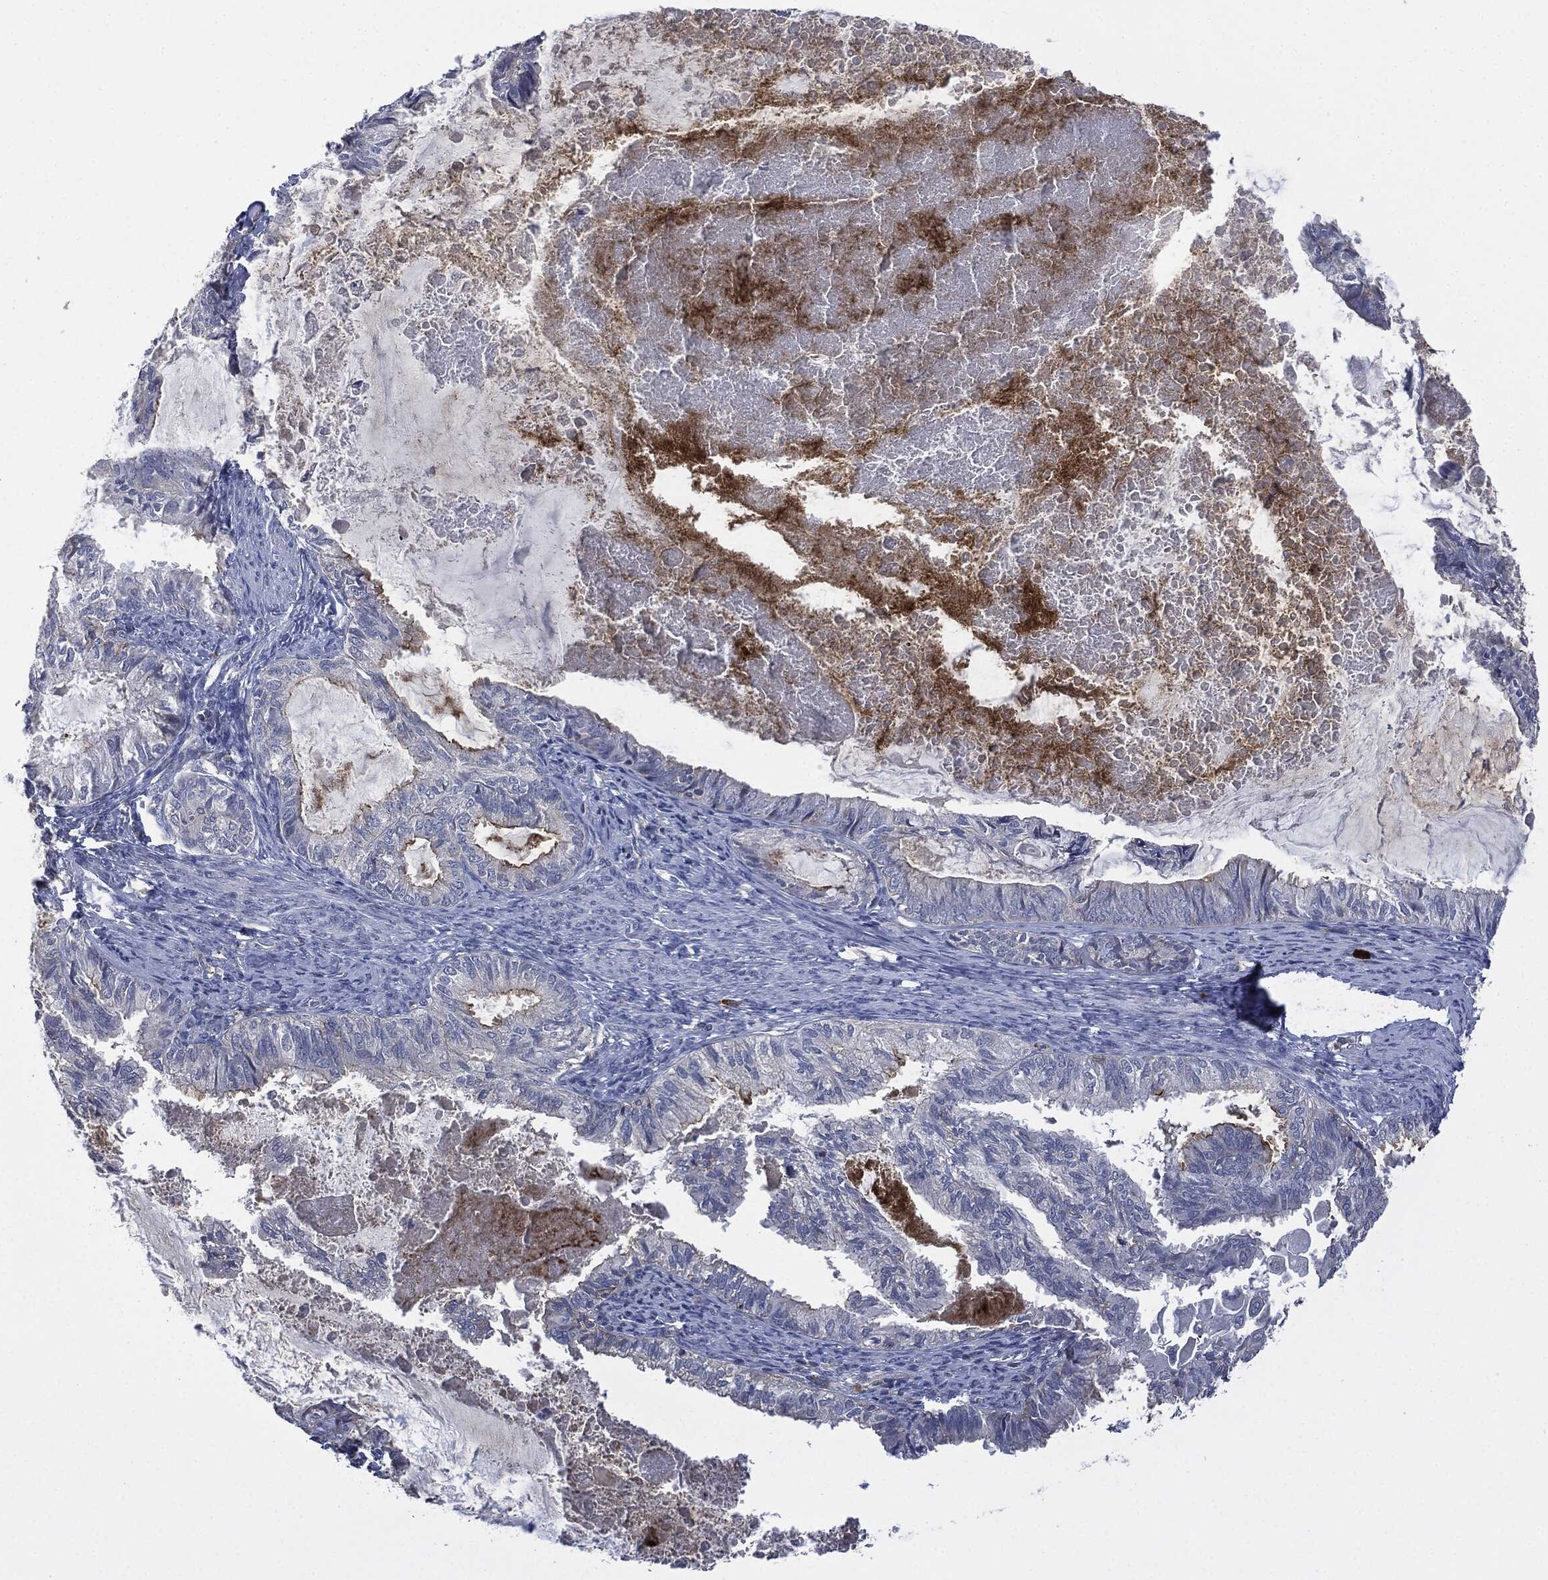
{"staining": {"intensity": "moderate", "quantity": "25%-75%", "location": "cytoplasmic/membranous"}, "tissue": "endometrial cancer", "cell_type": "Tumor cells", "image_type": "cancer", "snomed": [{"axis": "morphology", "description": "Adenocarcinoma, NOS"}, {"axis": "topography", "description": "Endometrium"}], "caption": "The micrograph demonstrates immunohistochemical staining of endometrial cancer (adenocarcinoma). There is moderate cytoplasmic/membranous expression is seen in approximately 25%-75% of tumor cells.", "gene": "CD33", "patient": {"sex": "female", "age": 86}}